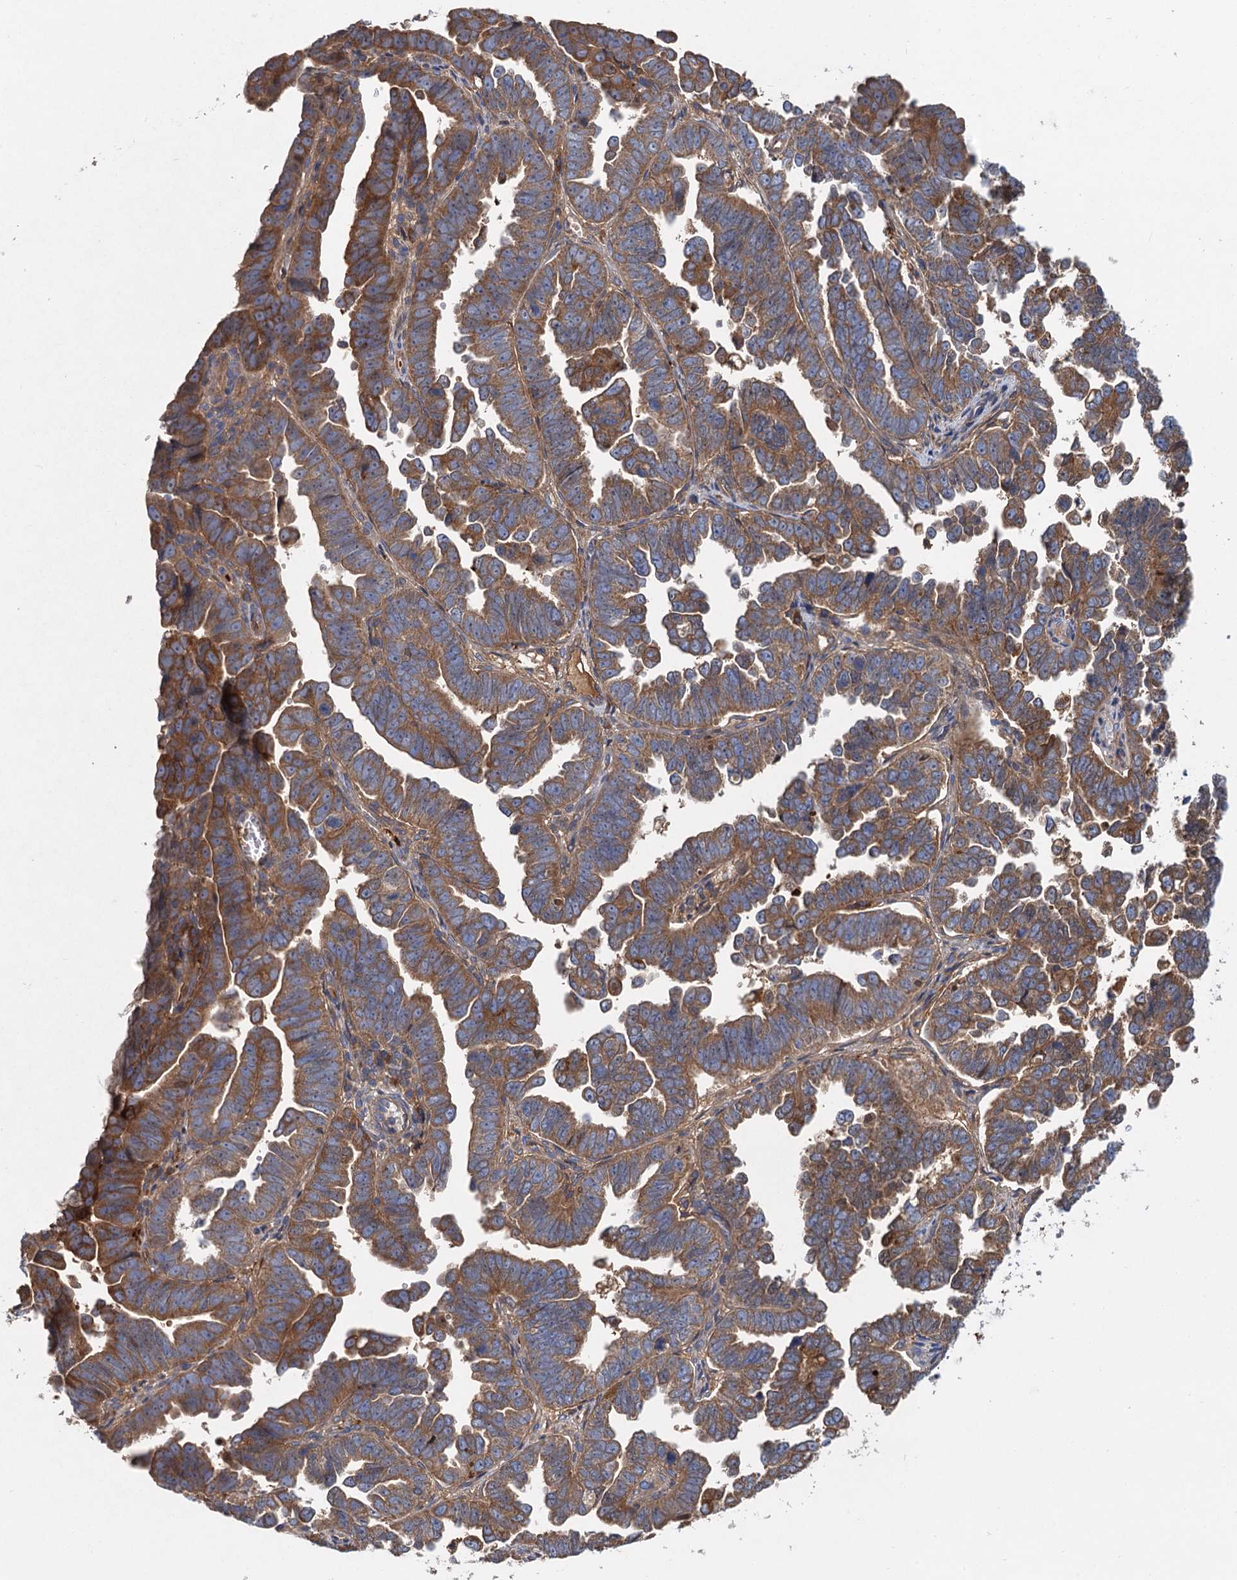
{"staining": {"intensity": "strong", "quantity": ">75%", "location": "cytoplasmic/membranous"}, "tissue": "endometrial cancer", "cell_type": "Tumor cells", "image_type": "cancer", "snomed": [{"axis": "morphology", "description": "Adenocarcinoma, NOS"}, {"axis": "topography", "description": "Endometrium"}], "caption": "Immunohistochemical staining of human endometrial cancer shows strong cytoplasmic/membranous protein staining in about >75% of tumor cells. (Stains: DAB (3,3'-diaminobenzidine) in brown, nuclei in blue, Microscopy: brightfield microscopy at high magnification).", "gene": "ALKBH7", "patient": {"sex": "female", "age": 75}}